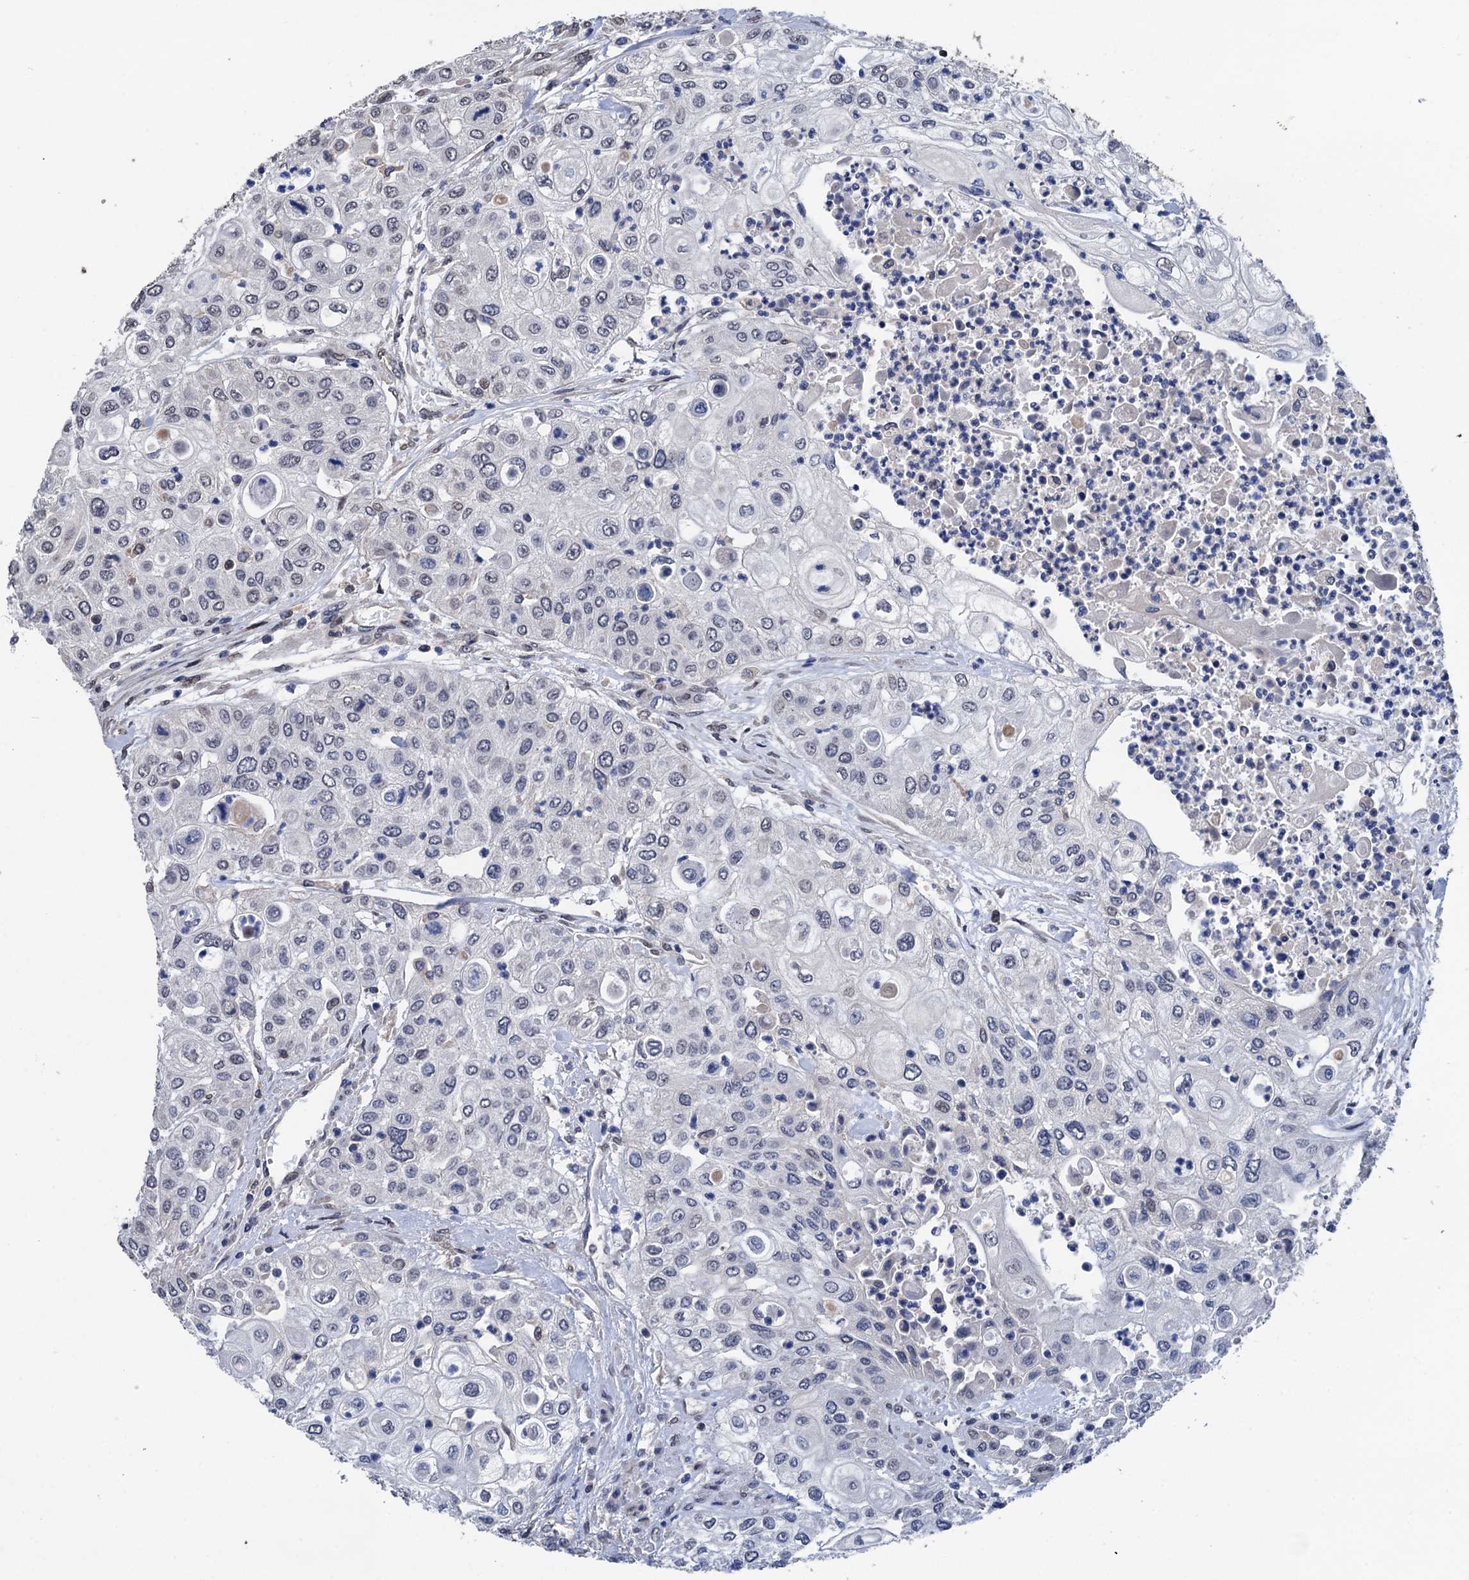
{"staining": {"intensity": "negative", "quantity": "none", "location": "none"}, "tissue": "urothelial cancer", "cell_type": "Tumor cells", "image_type": "cancer", "snomed": [{"axis": "morphology", "description": "Urothelial carcinoma, High grade"}, {"axis": "topography", "description": "Urinary bladder"}], "caption": "Immunohistochemistry image of neoplastic tissue: high-grade urothelial carcinoma stained with DAB displays no significant protein positivity in tumor cells. (Brightfield microscopy of DAB immunohistochemistry (IHC) at high magnification).", "gene": "ART5", "patient": {"sex": "female", "age": 79}}